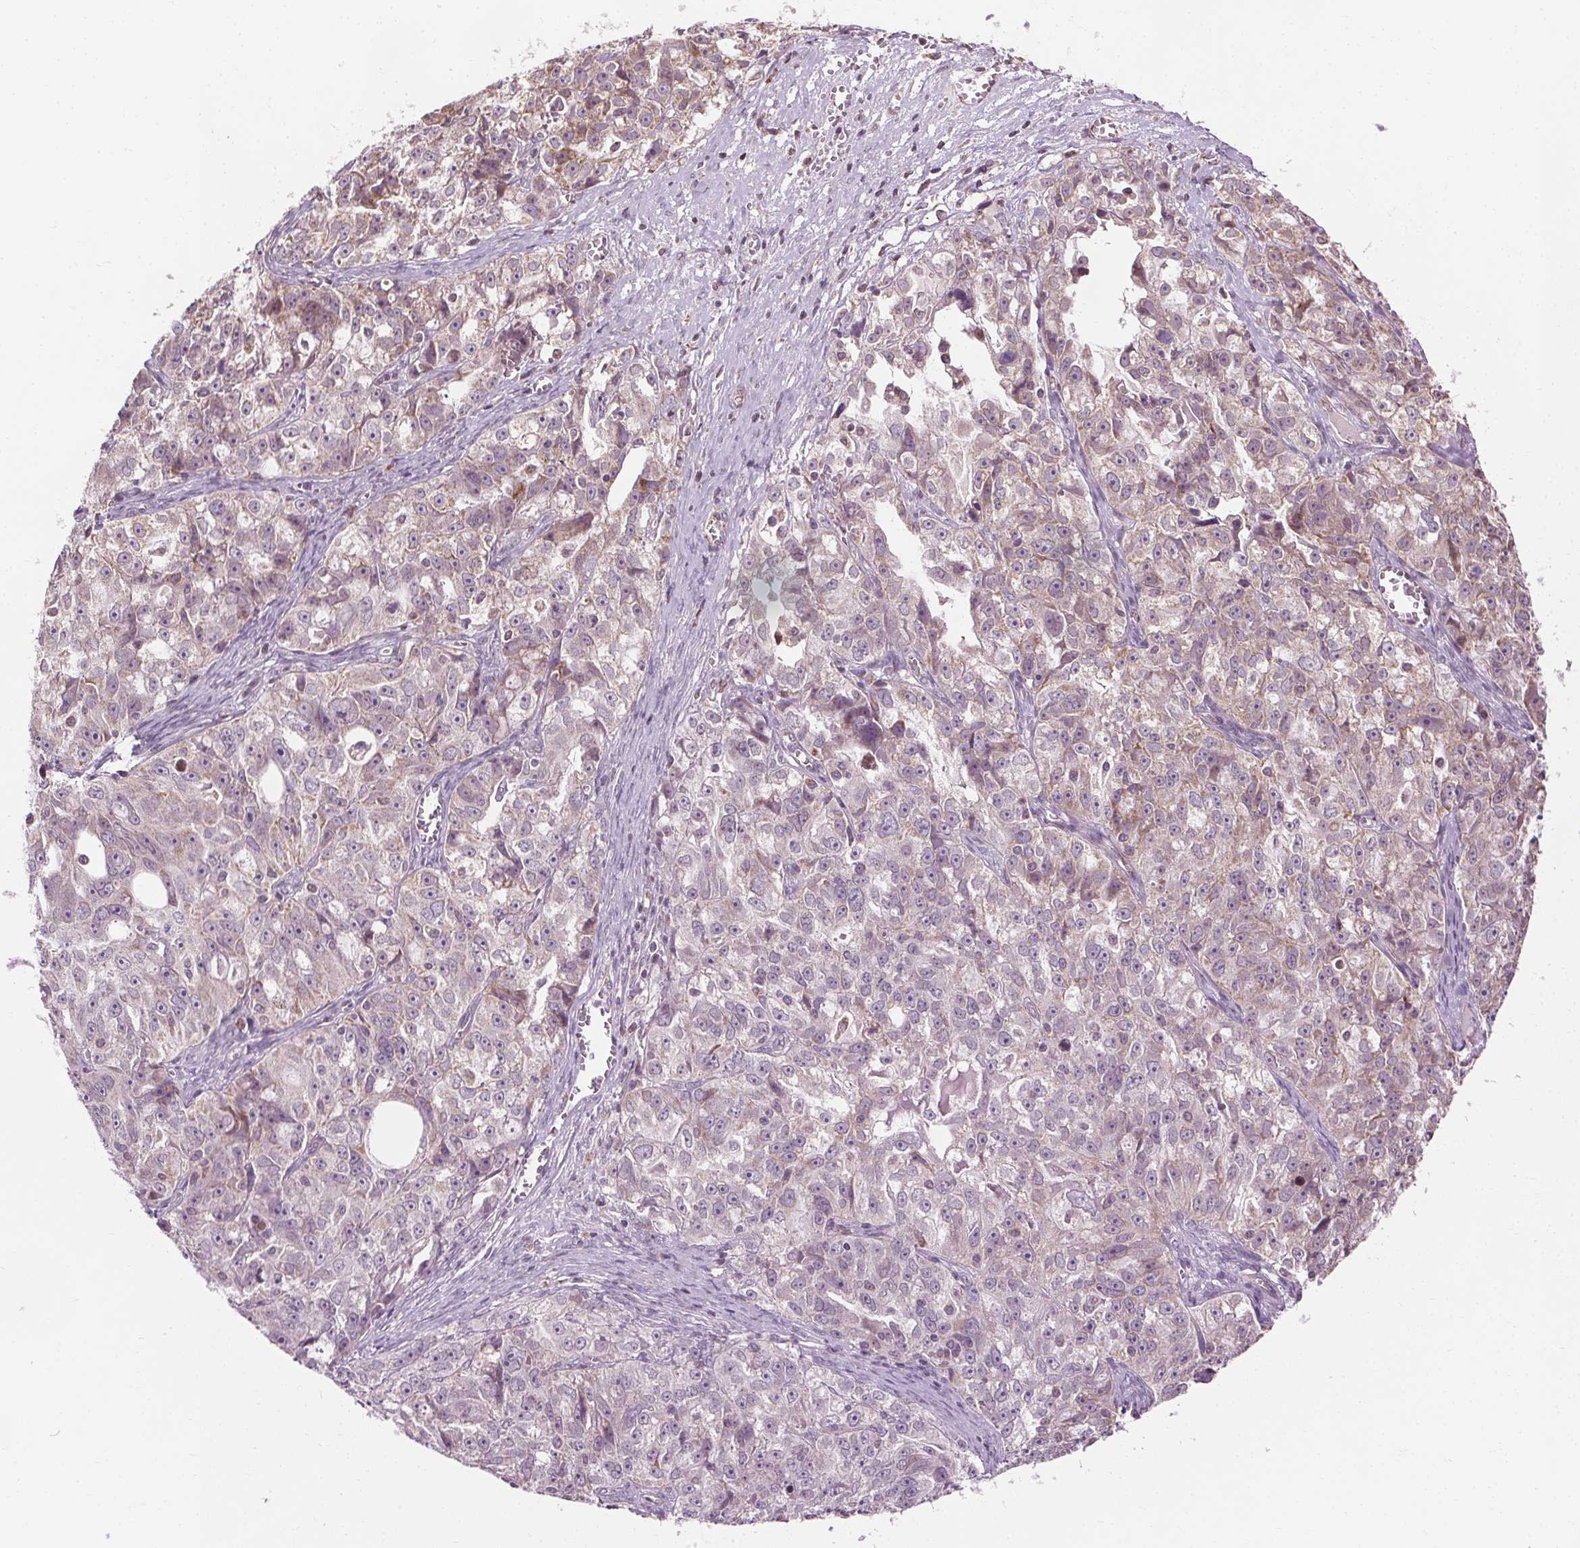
{"staining": {"intensity": "weak", "quantity": "<25%", "location": "cytoplasmic/membranous,nuclear"}, "tissue": "ovarian cancer", "cell_type": "Tumor cells", "image_type": "cancer", "snomed": [{"axis": "morphology", "description": "Cystadenocarcinoma, serous, NOS"}, {"axis": "topography", "description": "Ovary"}], "caption": "Human ovarian cancer (serous cystadenocarcinoma) stained for a protein using immunohistochemistry demonstrates no staining in tumor cells.", "gene": "LFNG", "patient": {"sex": "female", "age": 51}}